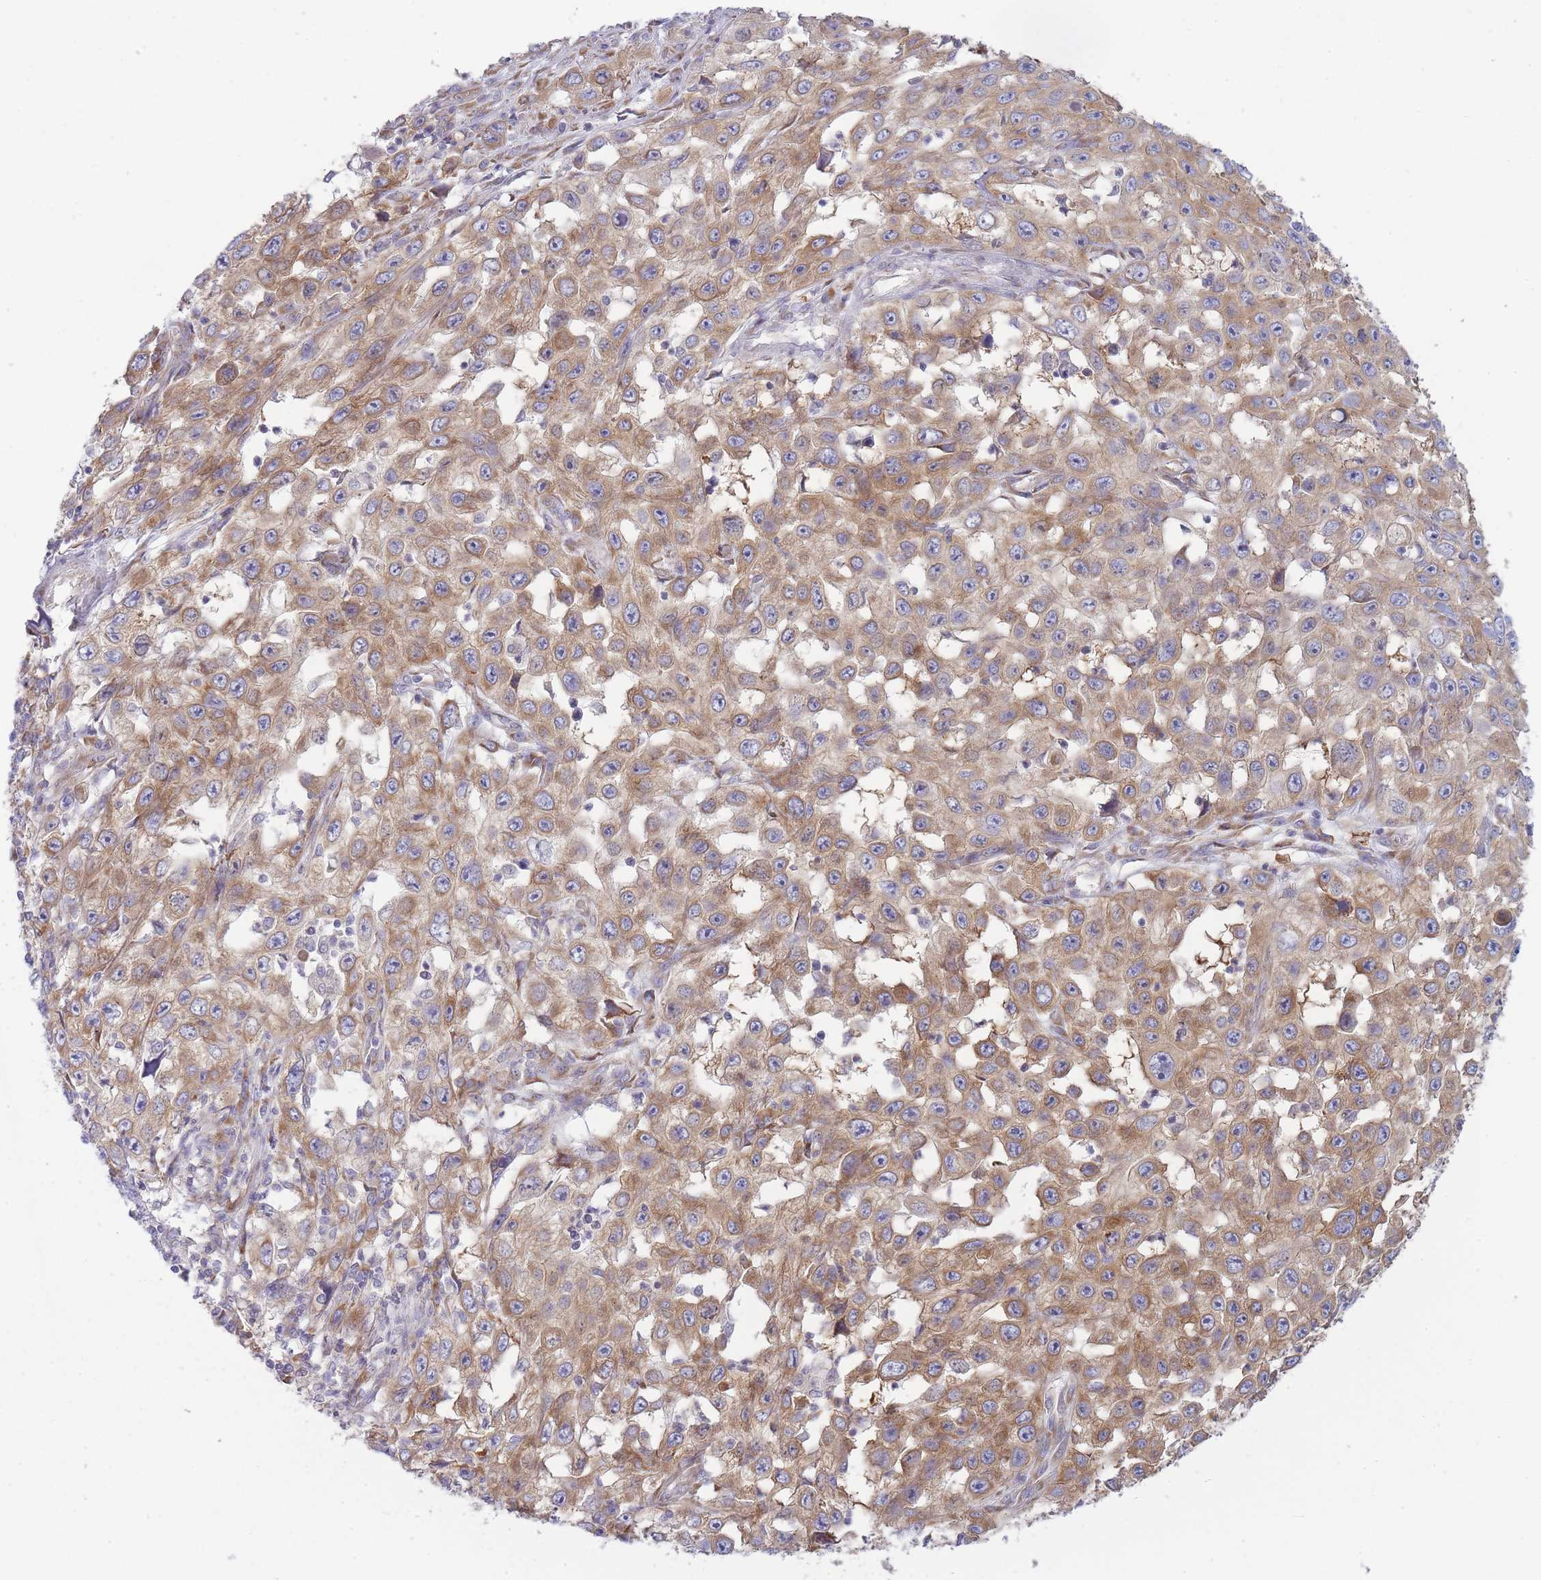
{"staining": {"intensity": "moderate", "quantity": ">75%", "location": "cytoplasmic/membranous"}, "tissue": "skin cancer", "cell_type": "Tumor cells", "image_type": "cancer", "snomed": [{"axis": "morphology", "description": "Squamous cell carcinoma, NOS"}, {"axis": "topography", "description": "Skin"}], "caption": "IHC of skin cancer reveals medium levels of moderate cytoplasmic/membranous expression in about >75% of tumor cells. Using DAB (brown) and hematoxylin (blue) stains, captured at high magnification using brightfield microscopy.", "gene": "OR5L2", "patient": {"sex": "male", "age": 82}}